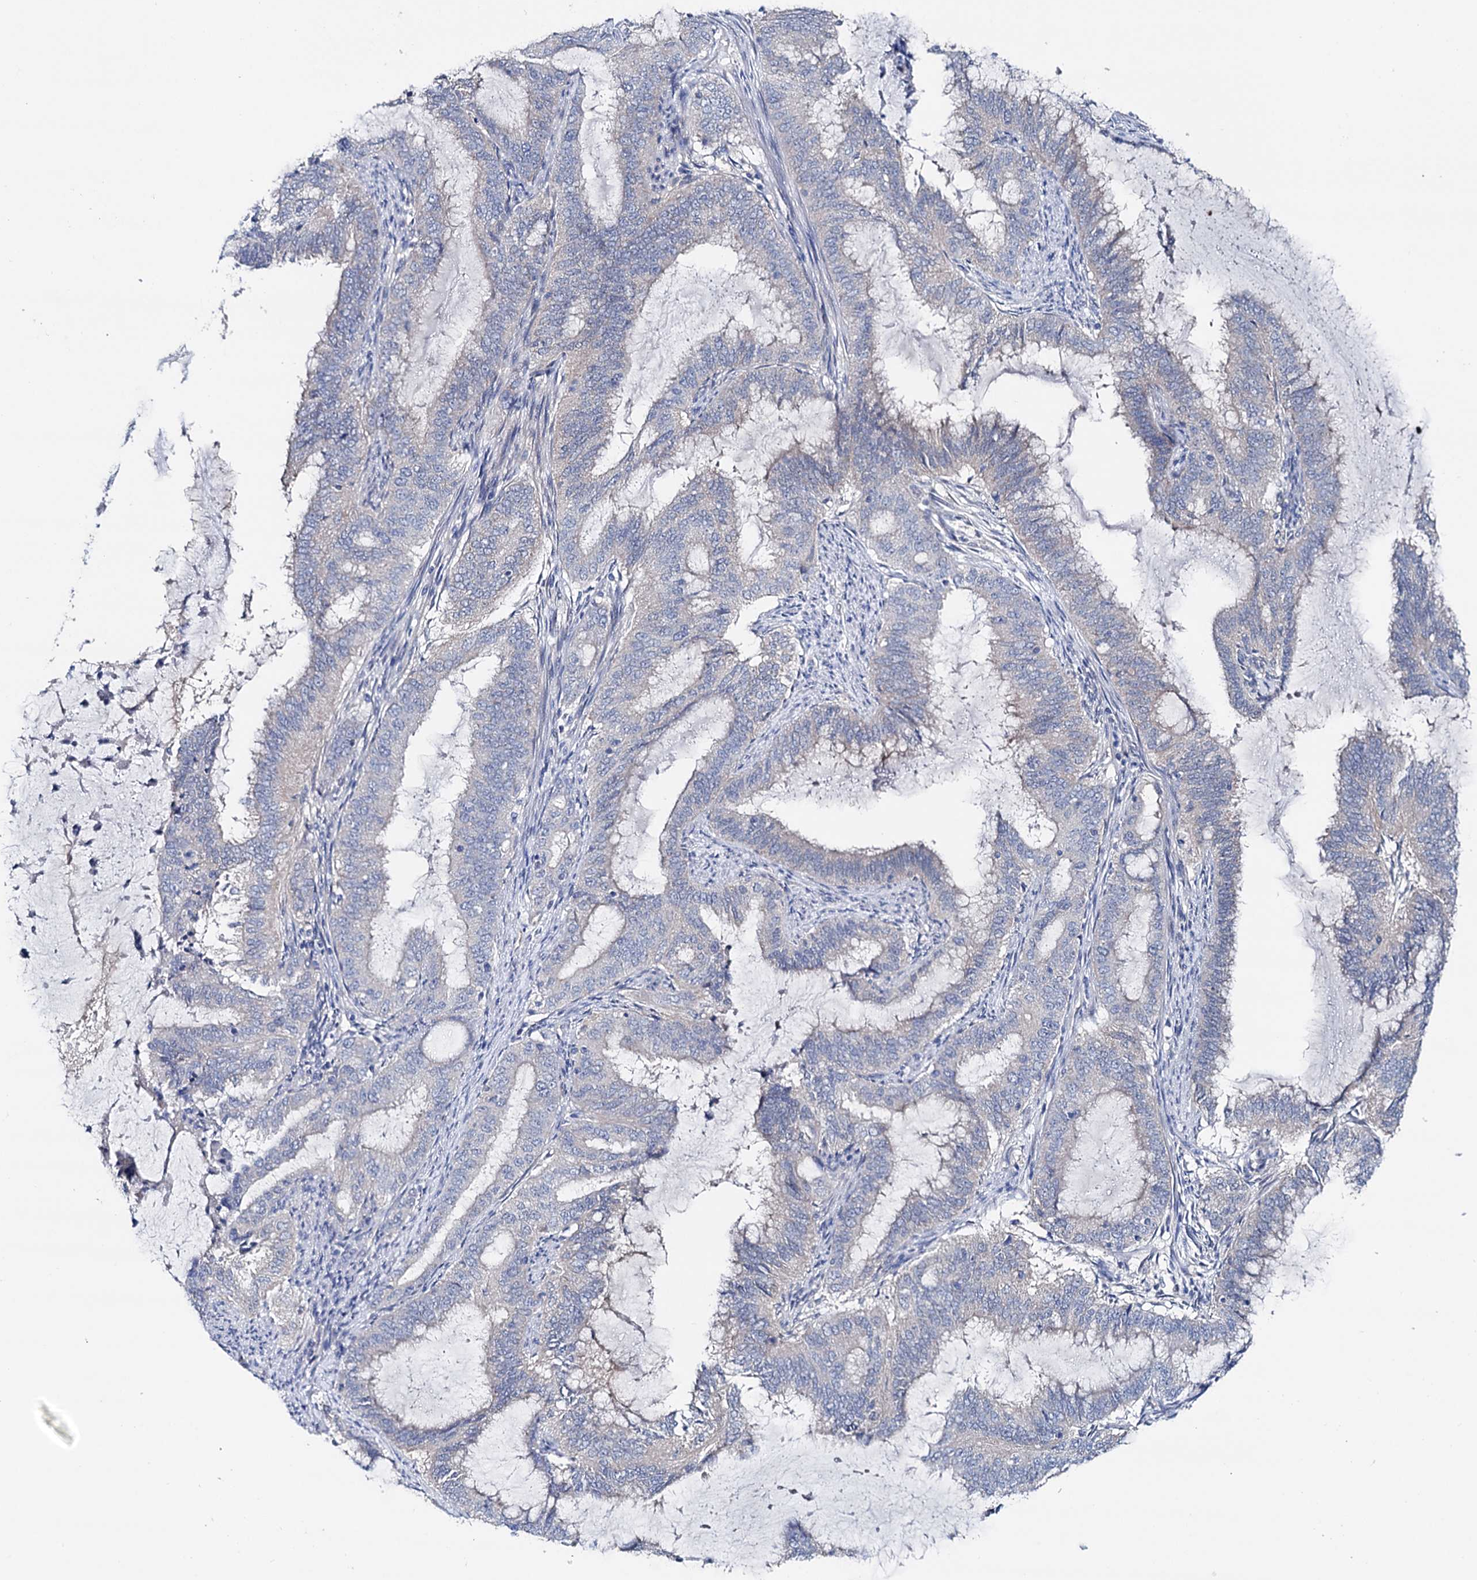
{"staining": {"intensity": "negative", "quantity": "none", "location": "none"}, "tissue": "endometrial cancer", "cell_type": "Tumor cells", "image_type": "cancer", "snomed": [{"axis": "morphology", "description": "Adenocarcinoma, NOS"}, {"axis": "topography", "description": "Endometrium"}], "caption": "Human endometrial cancer (adenocarcinoma) stained for a protein using immunohistochemistry reveals no positivity in tumor cells.", "gene": "SHROOM1", "patient": {"sex": "female", "age": 51}}